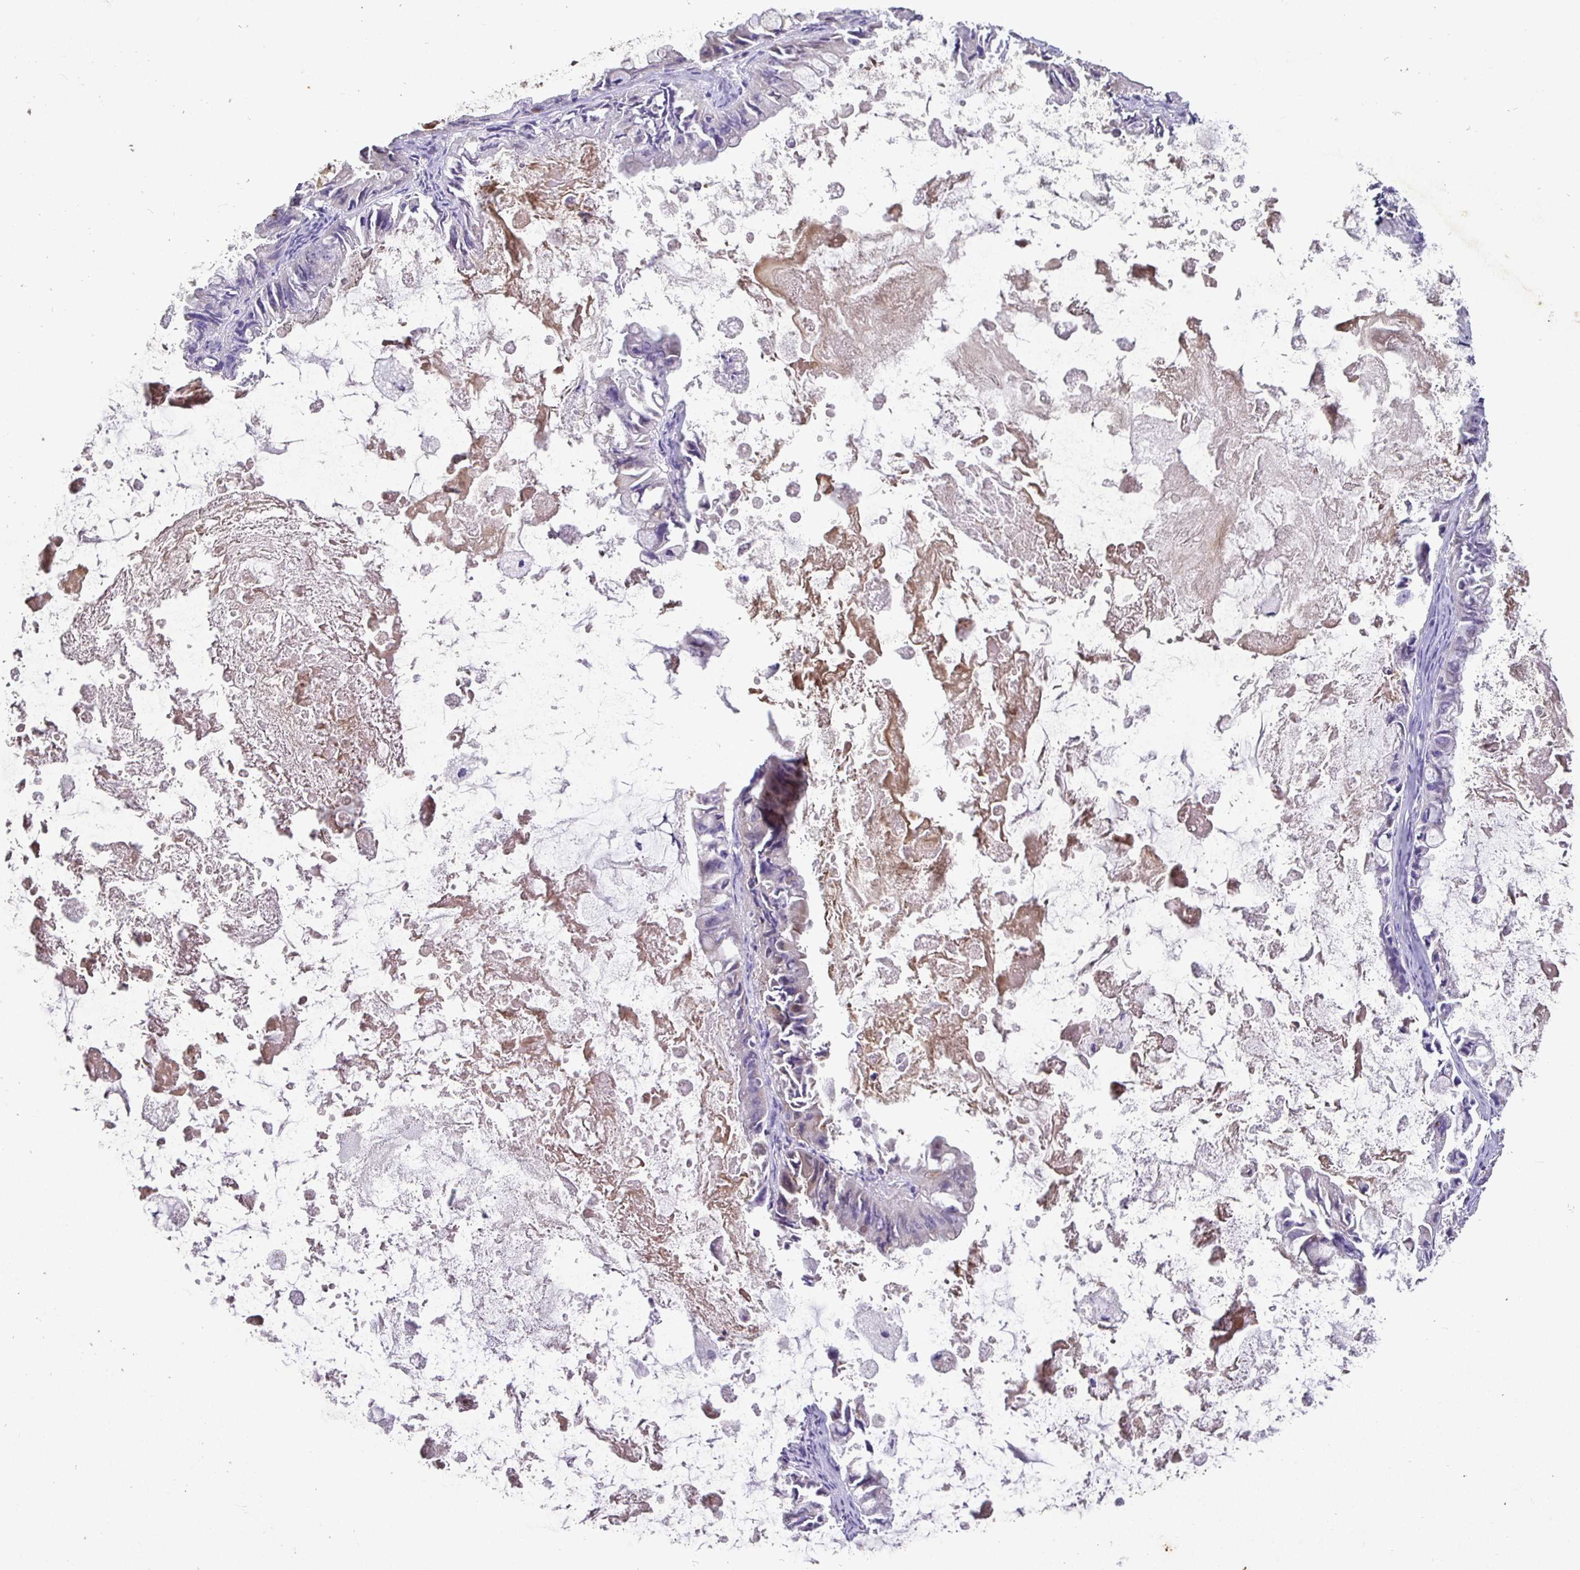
{"staining": {"intensity": "moderate", "quantity": "<25%", "location": "cytoplasmic/membranous"}, "tissue": "ovarian cancer", "cell_type": "Tumor cells", "image_type": "cancer", "snomed": [{"axis": "morphology", "description": "Cystadenocarcinoma, mucinous, NOS"}, {"axis": "topography", "description": "Ovary"}], "caption": "About <25% of tumor cells in ovarian mucinous cystadenocarcinoma demonstrate moderate cytoplasmic/membranous protein expression as visualized by brown immunohistochemical staining.", "gene": "SHISA4", "patient": {"sex": "female", "age": 61}}